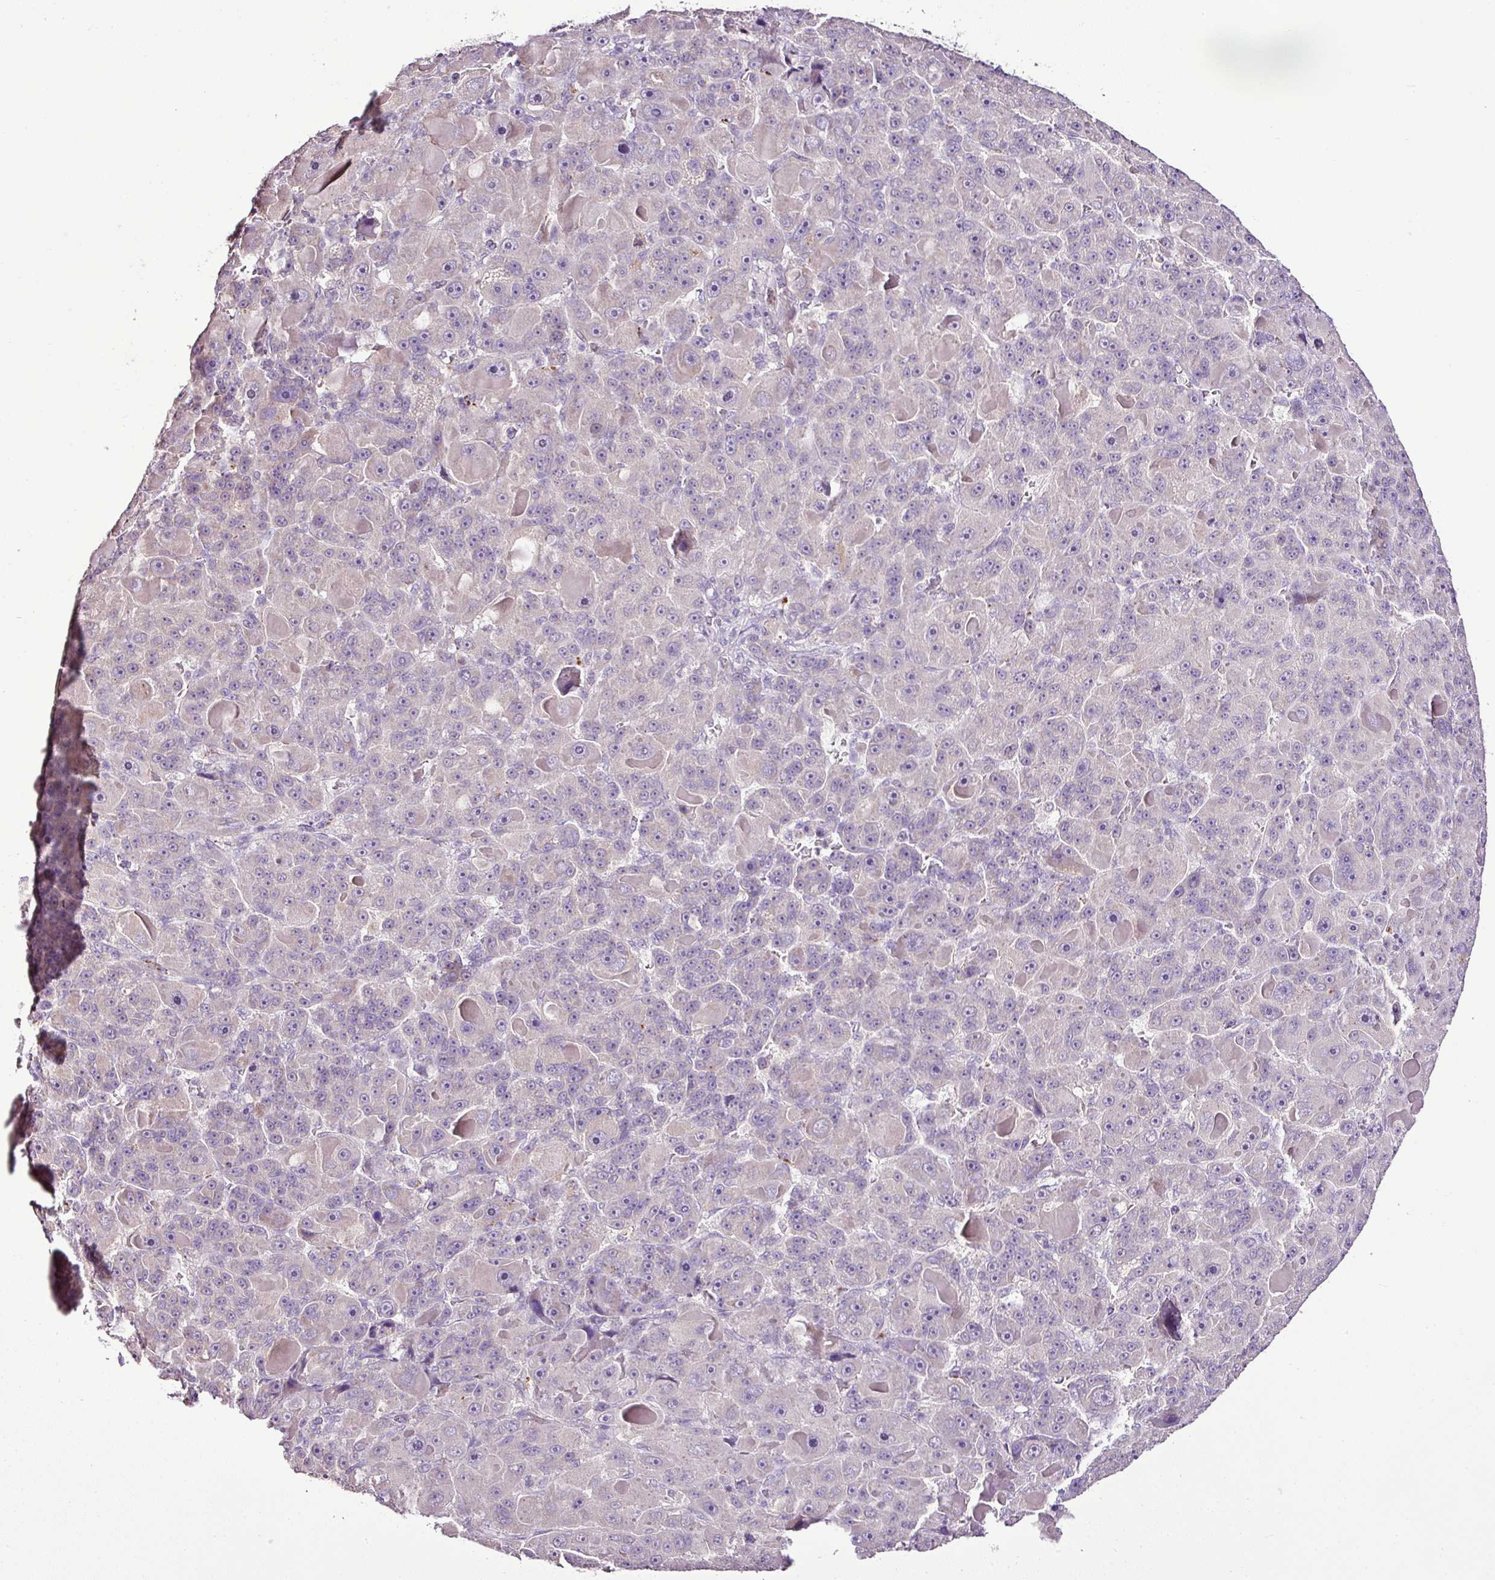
{"staining": {"intensity": "negative", "quantity": "none", "location": "none"}, "tissue": "liver cancer", "cell_type": "Tumor cells", "image_type": "cancer", "snomed": [{"axis": "morphology", "description": "Carcinoma, Hepatocellular, NOS"}, {"axis": "topography", "description": "Liver"}], "caption": "This is a histopathology image of IHC staining of liver cancer, which shows no expression in tumor cells. Nuclei are stained in blue.", "gene": "ESR1", "patient": {"sex": "male", "age": 76}}